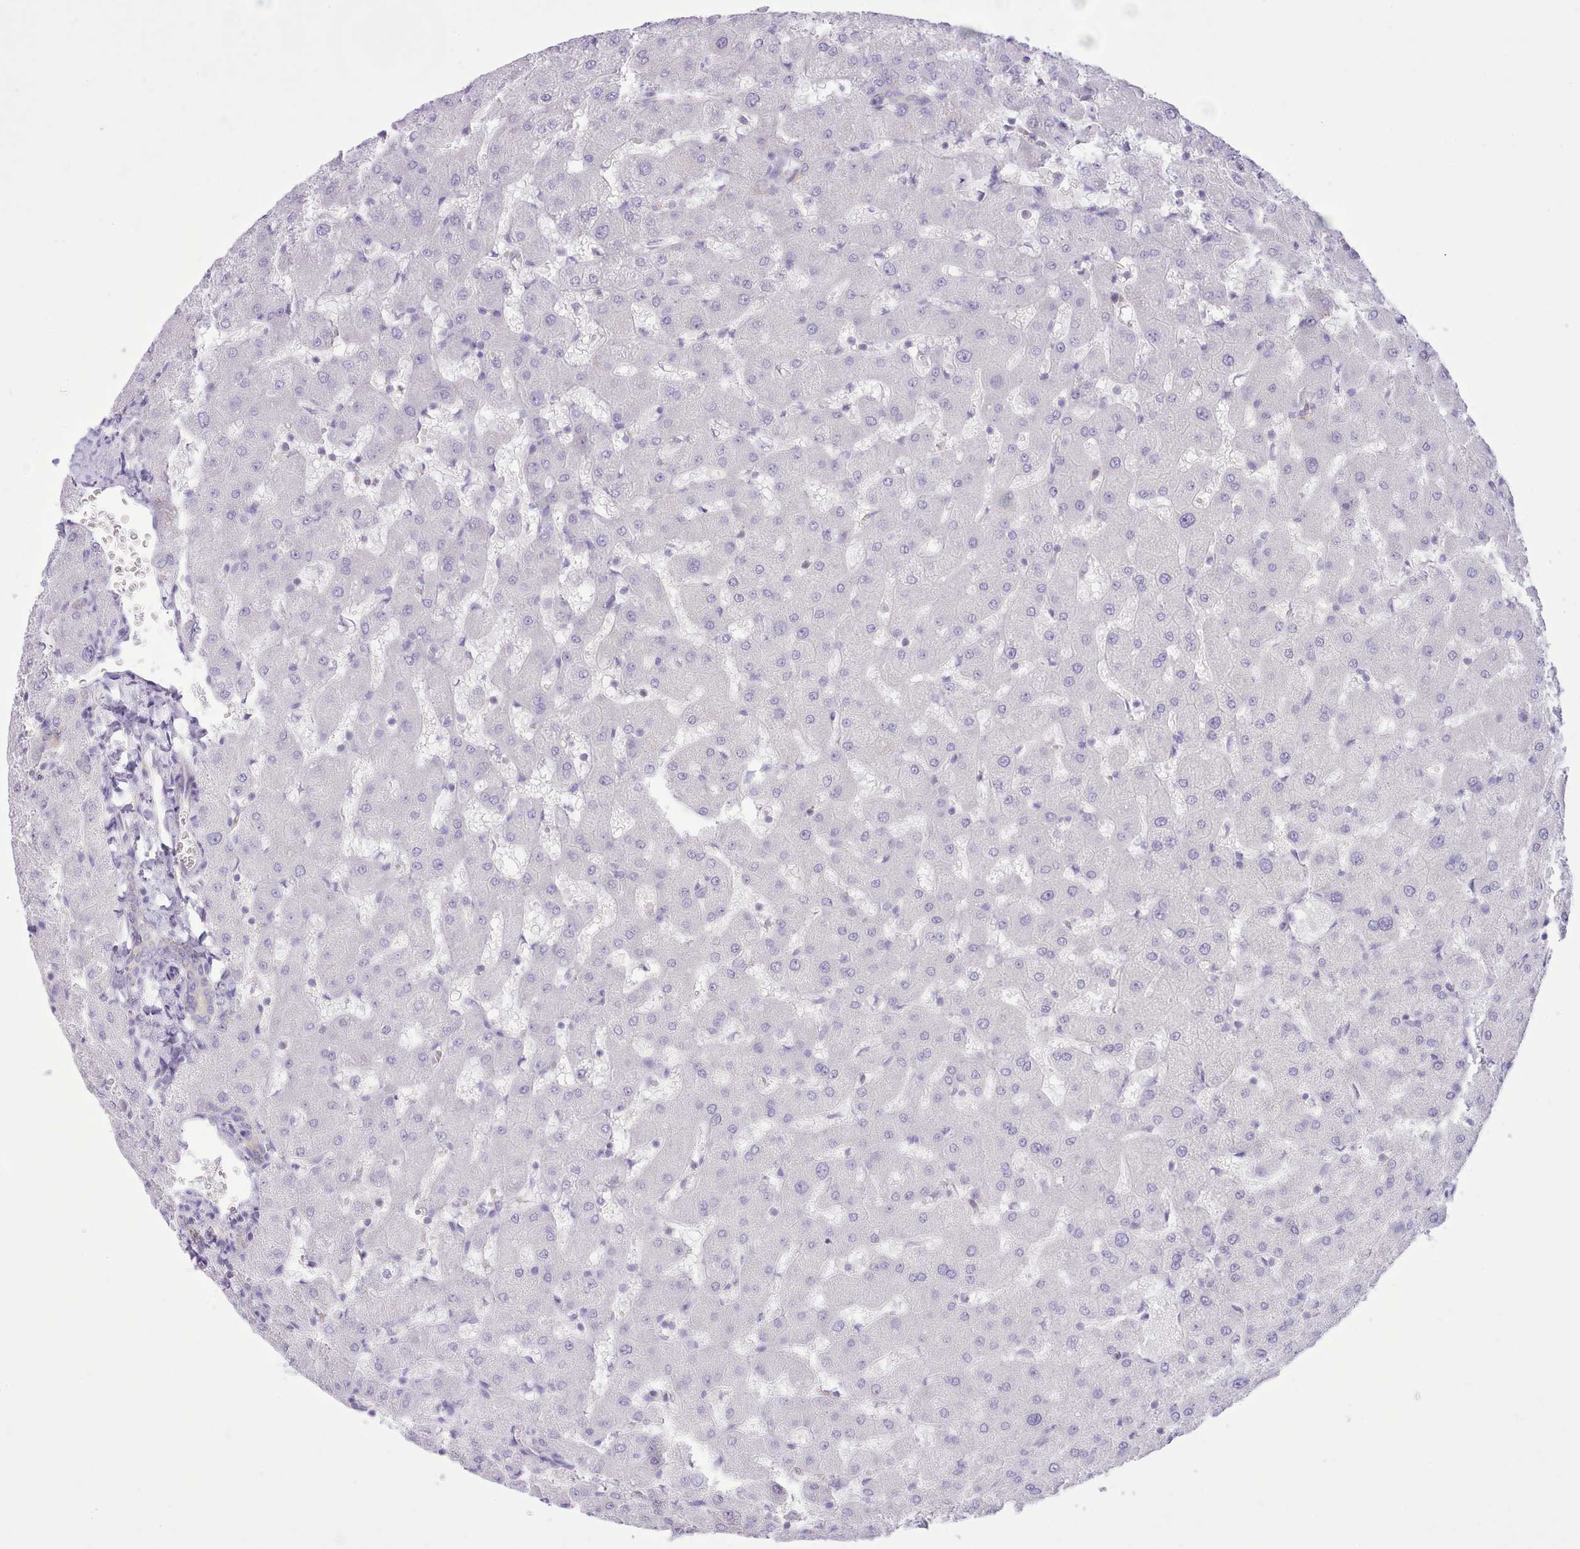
{"staining": {"intensity": "negative", "quantity": "none", "location": "none"}, "tissue": "liver", "cell_type": "Cholangiocytes", "image_type": "normal", "snomed": [{"axis": "morphology", "description": "Normal tissue, NOS"}, {"axis": "topography", "description": "Liver"}], "caption": "Immunohistochemistry image of normal liver: liver stained with DAB (3,3'-diaminobenzidine) reveals no significant protein expression in cholangiocytes. (DAB immunohistochemistry (IHC) with hematoxylin counter stain).", "gene": "MDFI", "patient": {"sex": "female", "age": 63}}